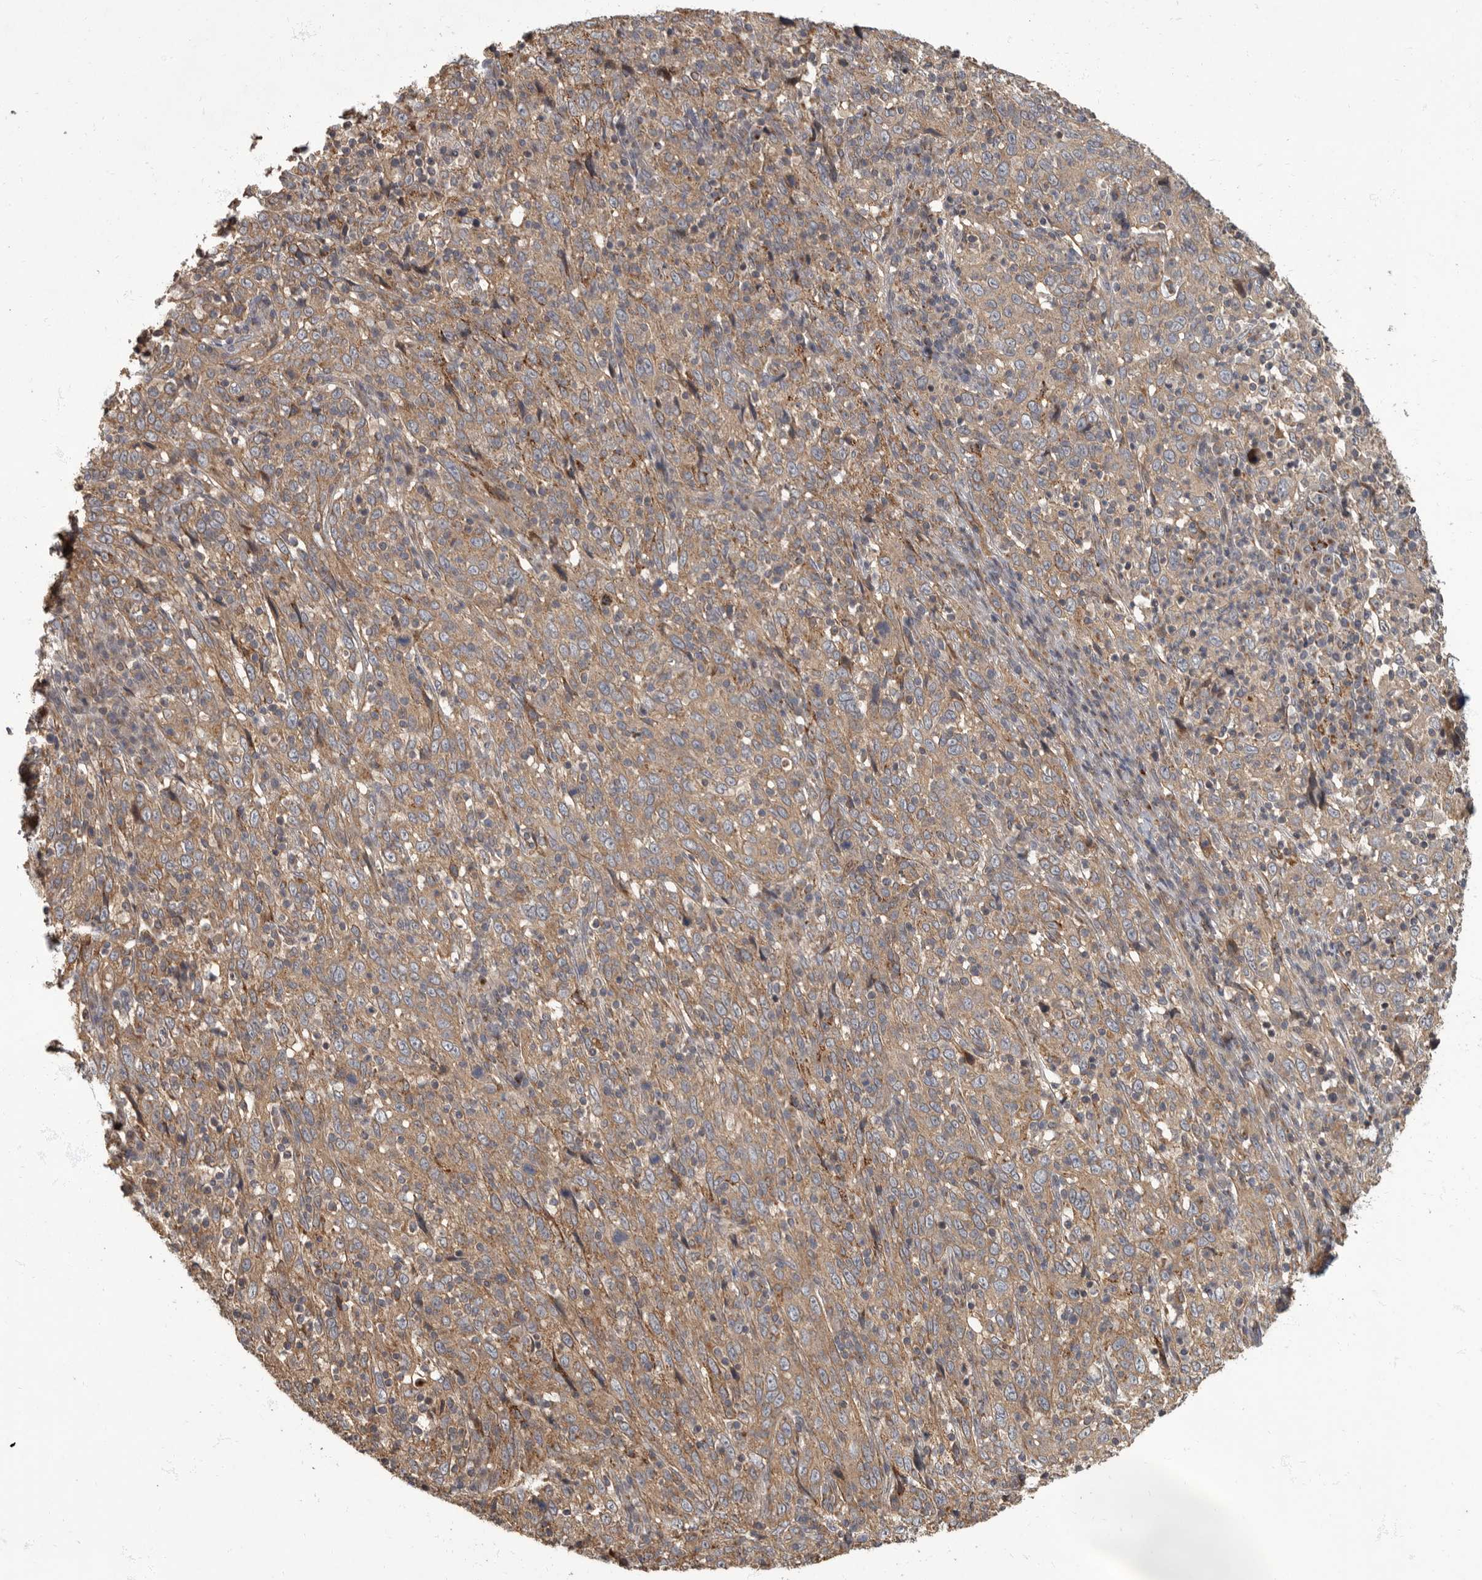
{"staining": {"intensity": "weak", "quantity": ">75%", "location": "cytoplasmic/membranous"}, "tissue": "cervical cancer", "cell_type": "Tumor cells", "image_type": "cancer", "snomed": [{"axis": "morphology", "description": "Squamous cell carcinoma, NOS"}, {"axis": "topography", "description": "Cervix"}], "caption": "A micrograph showing weak cytoplasmic/membranous positivity in approximately >75% of tumor cells in squamous cell carcinoma (cervical), as visualized by brown immunohistochemical staining.", "gene": "IQCK", "patient": {"sex": "female", "age": 46}}